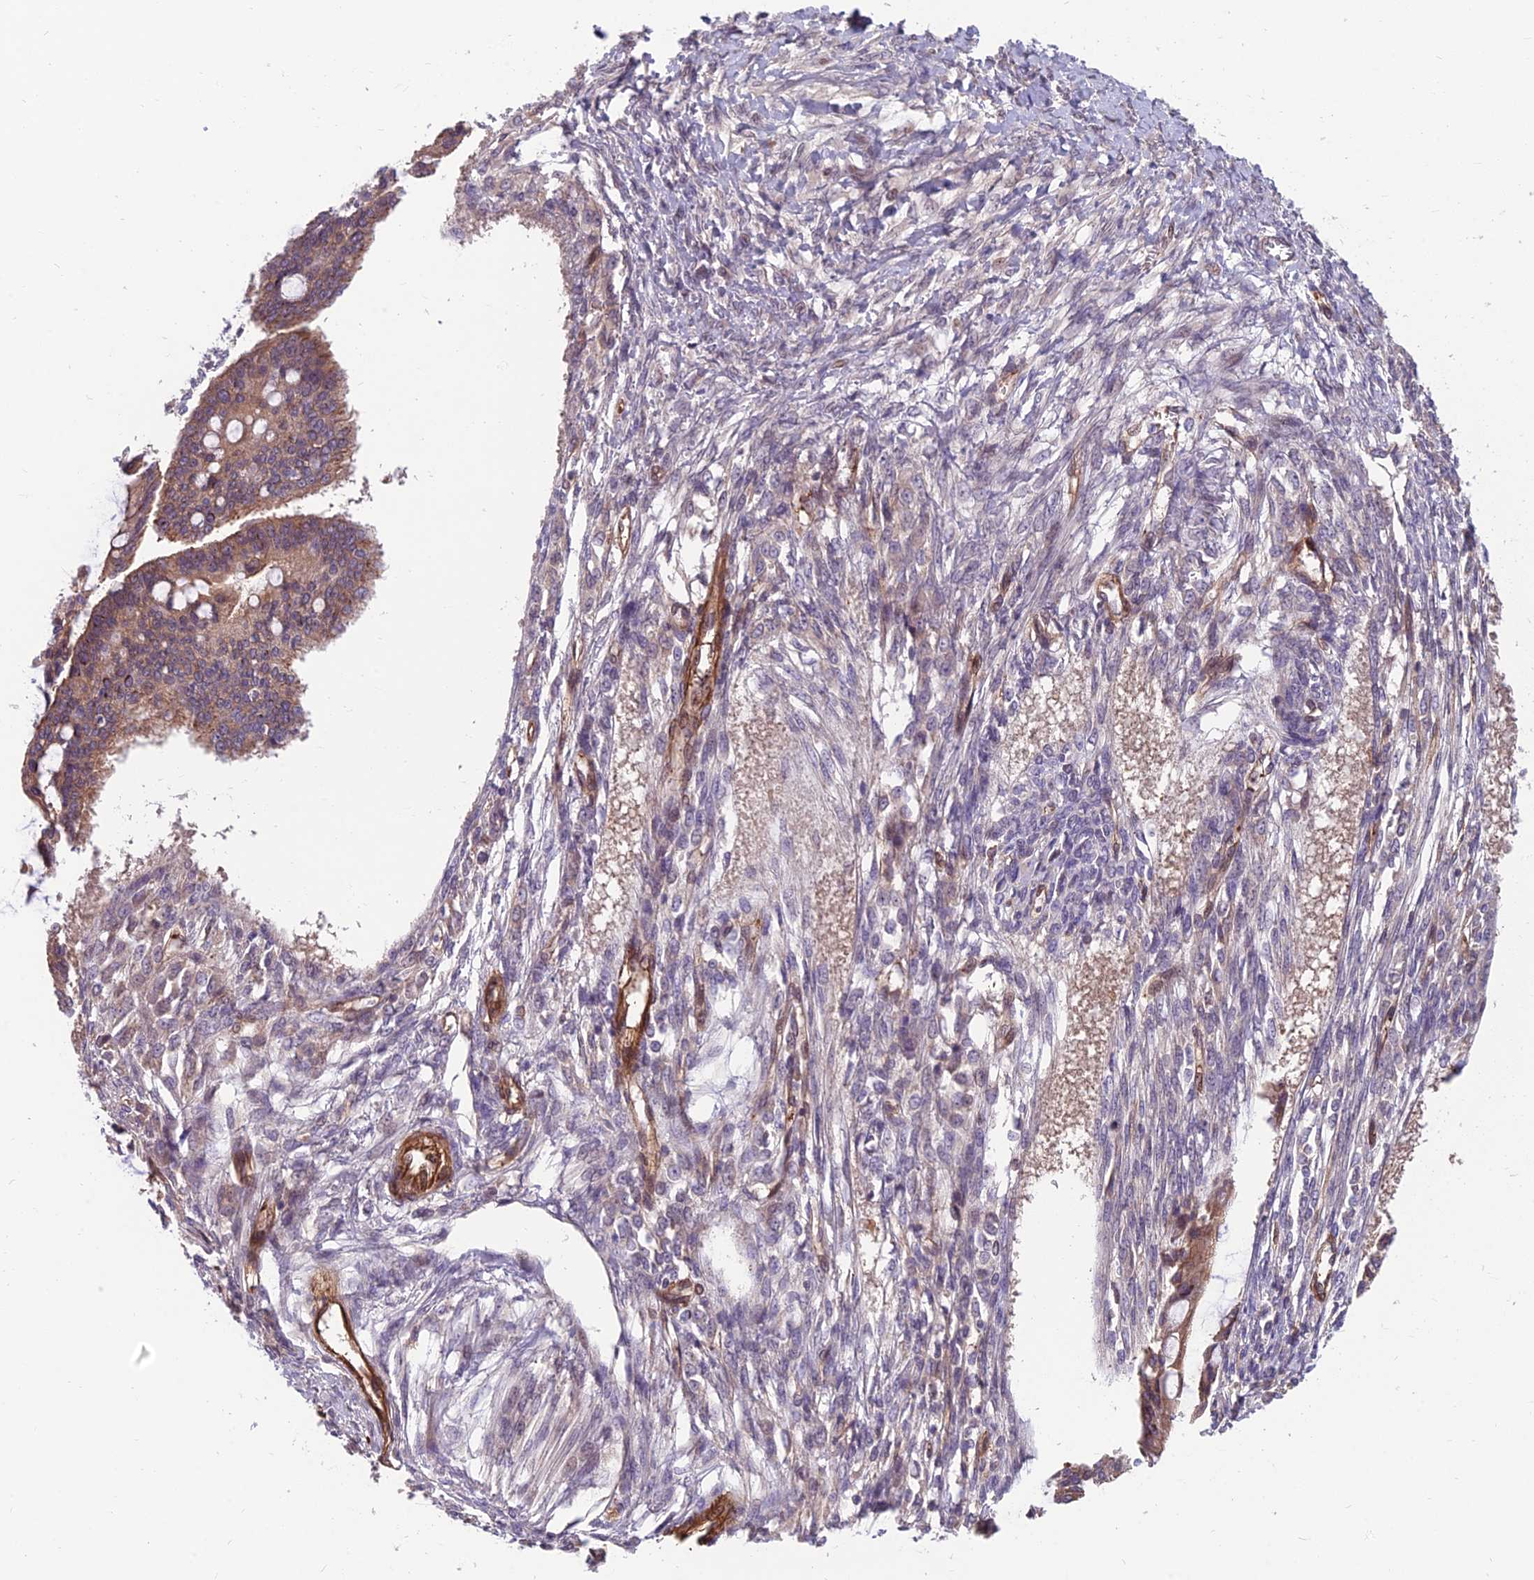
{"staining": {"intensity": "weak", "quantity": ">75%", "location": "cytoplasmic/membranous"}, "tissue": "ovarian cancer", "cell_type": "Tumor cells", "image_type": "cancer", "snomed": [{"axis": "morphology", "description": "Cystadenocarcinoma, mucinous, NOS"}, {"axis": "topography", "description": "Ovary"}], "caption": "Protein staining of ovarian mucinous cystadenocarcinoma tissue shows weak cytoplasmic/membranous positivity in approximately >75% of tumor cells.", "gene": "RTN4RL1", "patient": {"sex": "female", "age": 73}}